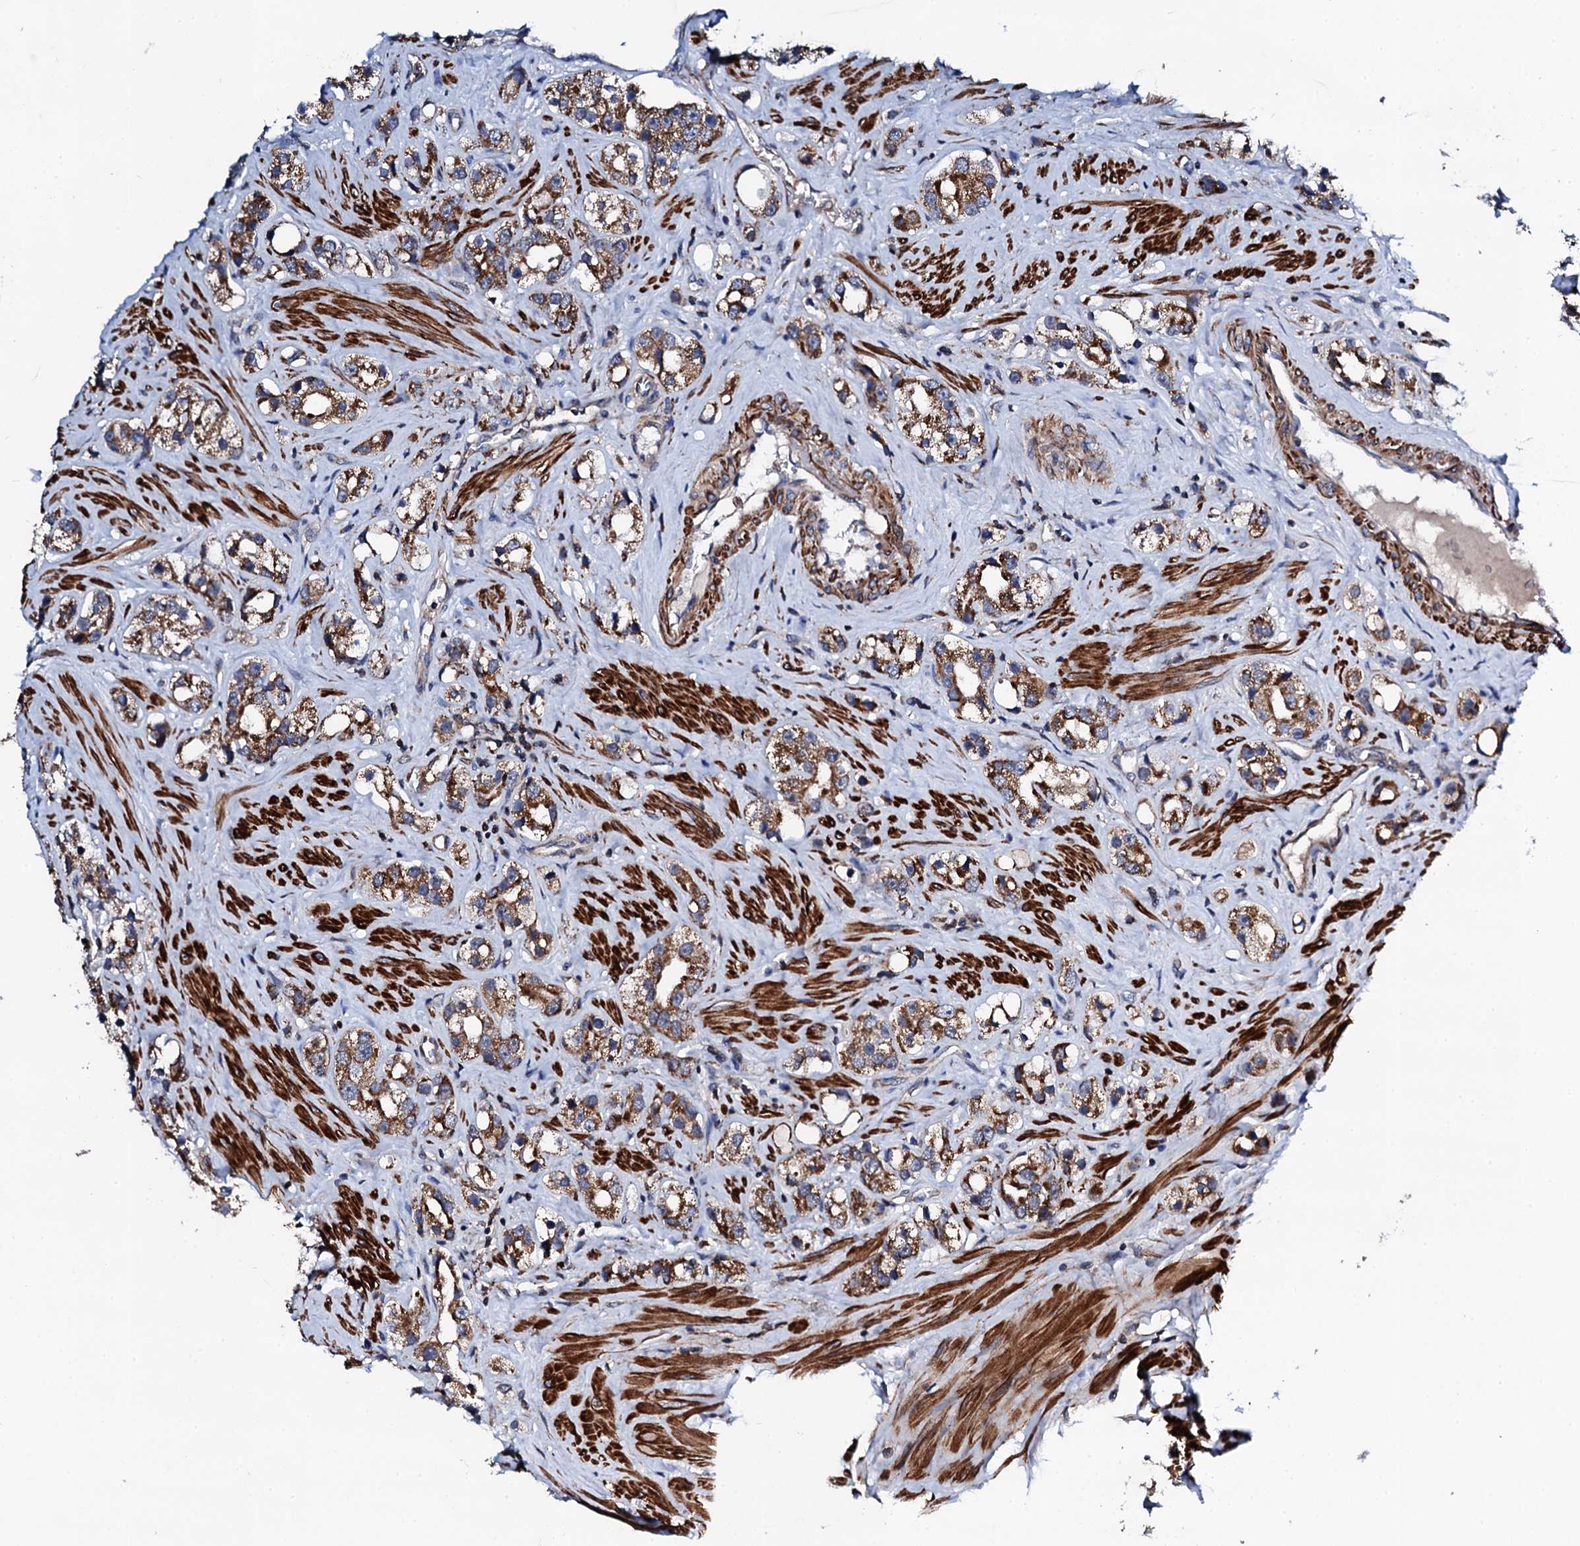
{"staining": {"intensity": "strong", "quantity": ">75%", "location": "cytoplasmic/membranous"}, "tissue": "prostate cancer", "cell_type": "Tumor cells", "image_type": "cancer", "snomed": [{"axis": "morphology", "description": "Adenocarcinoma, NOS"}, {"axis": "topography", "description": "Prostate"}], "caption": "Protein expression analysis of prostate cancer (adenocarcinoma) exhibits strong cytoplasmic/membranous staining in about >75% of tumor cells.", "gene": "COG4", "patient": {"sex": "male", "age": 79}}